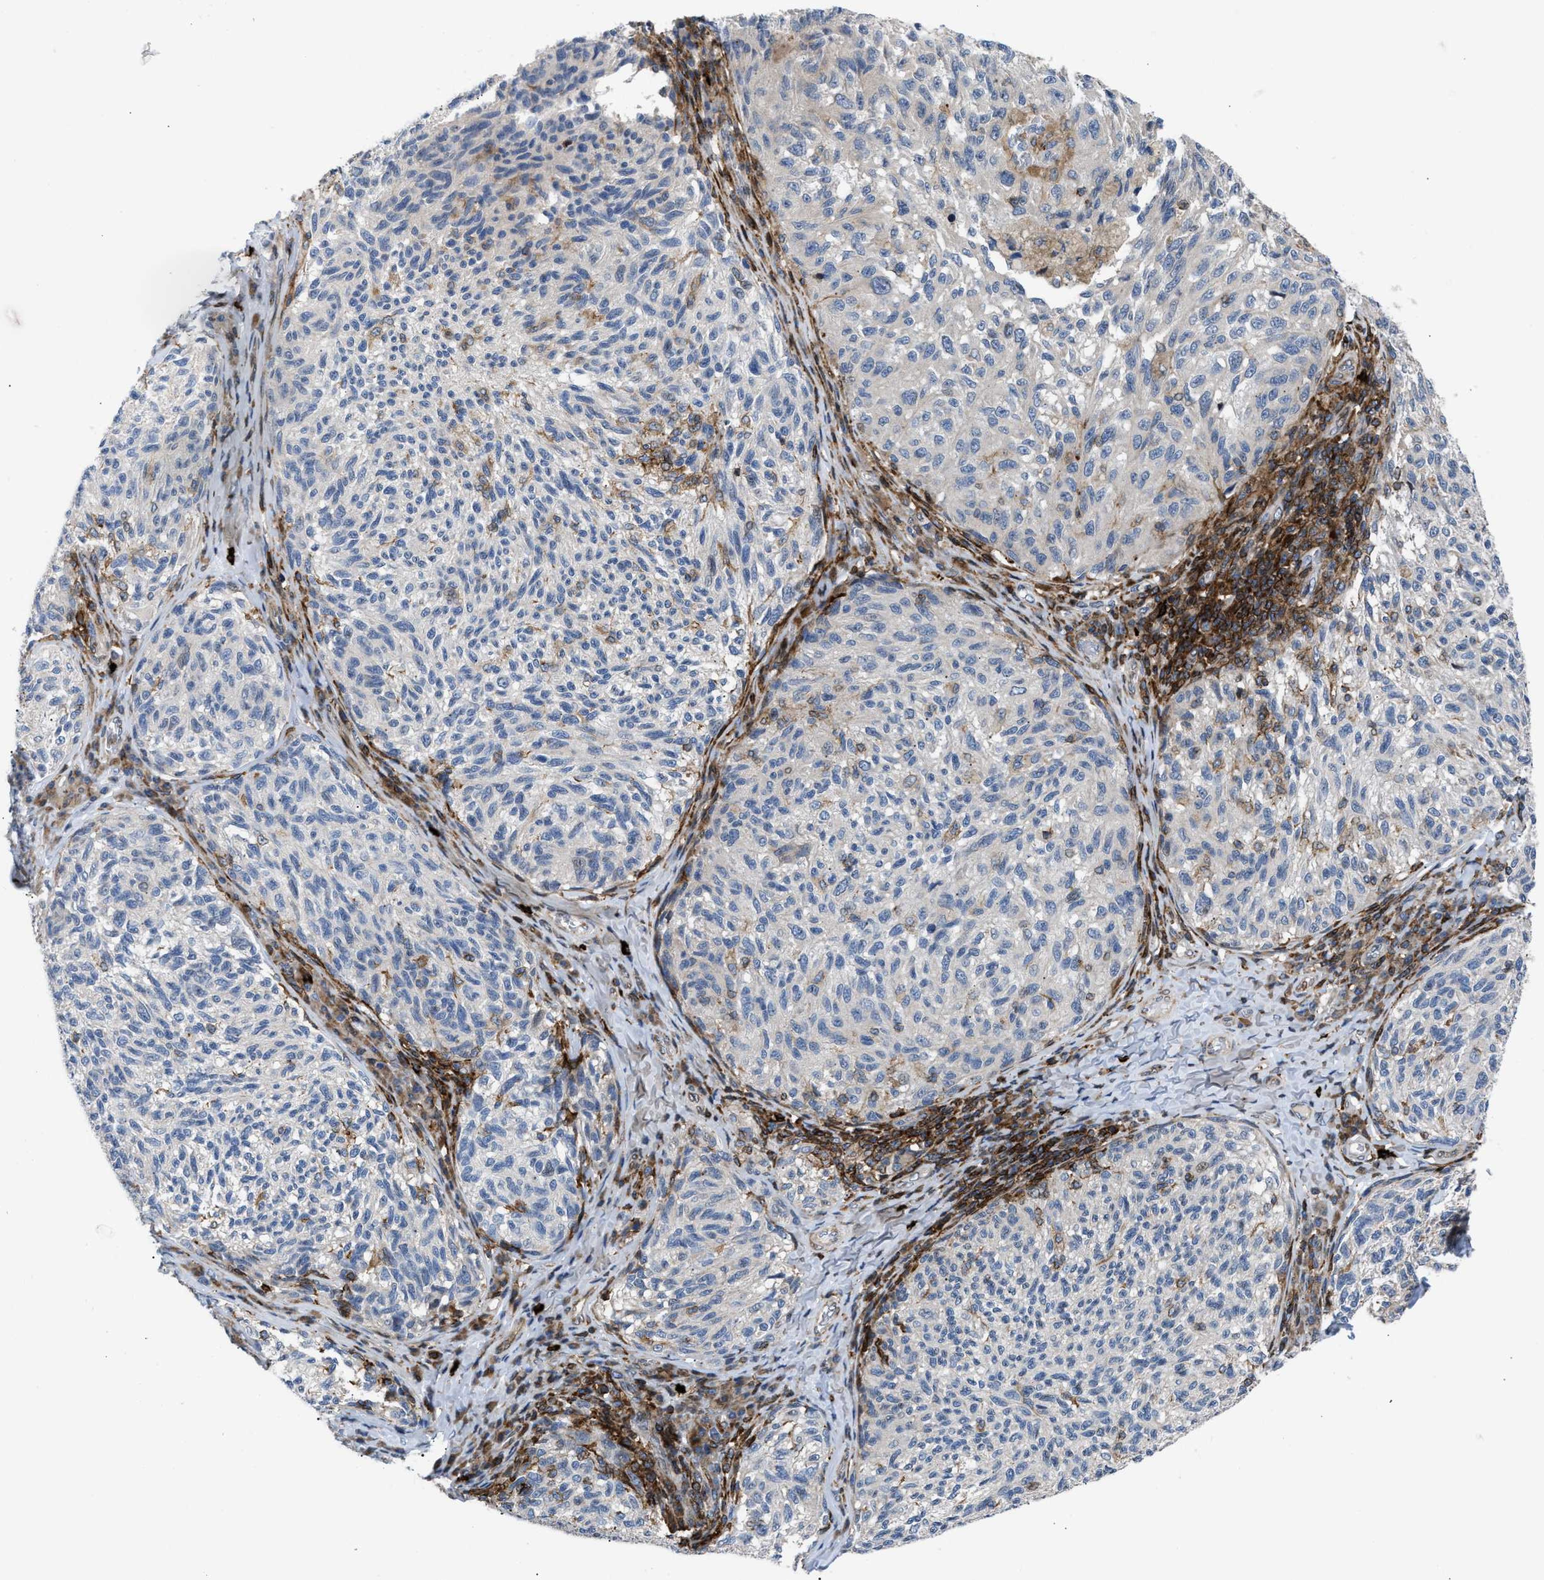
{"staining": {"intensity": "negative", "quantity": "none", "location": "none"}, "tissue": "melanoma", "cell_type": "Tumor cells", "image_type": "cancer", "snomed": [{"axis": "morphology", "description": "Malignant melanoma, NOS"}, {"axis": "topography", "description": "Skin"}], "caption": "Tumor cells are negative for protein expression in human melanoma.", "gene": "ATP9A", "patient": {"sex": "female", "age": 73}}